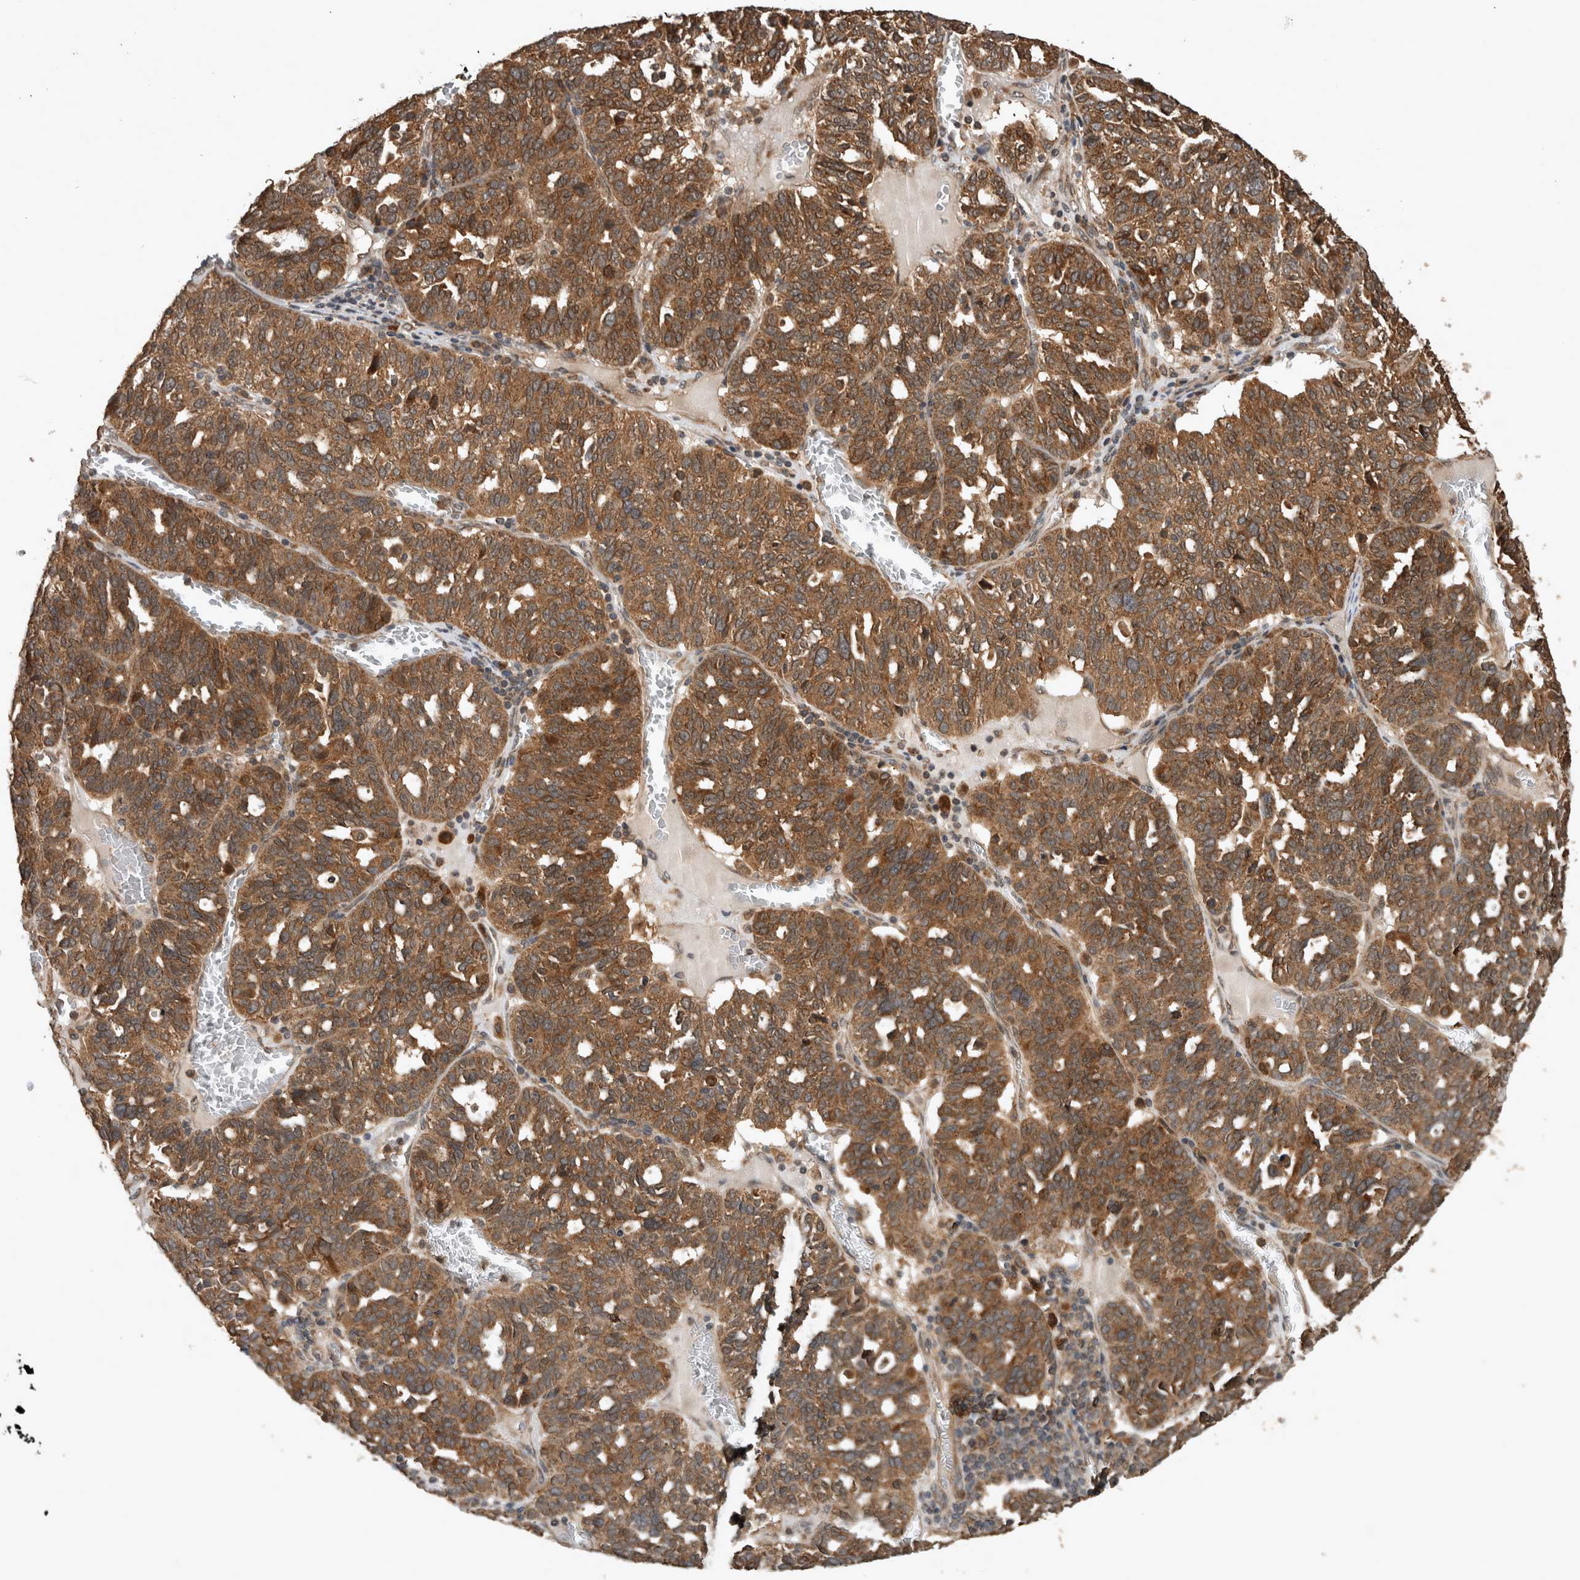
{"staining": {"intensity": "moderate", "quantity": ">75%", "location": "cytoplasmic/membranous"}, "tissue": "ovarian cancer", "cell_type": "Tumor cells", "image_type": "cancer", "snomed": [{"axis": "morphology", "description": "Cystadenocarcinoma, serous, NOS"}, {"axis": "topography", "description": "Ovary"}], "caption": "This histopathology image exhibits IHC staining of ovarian serous cystadenocarcinoma, with medium moderate cytoplasmic/membranous positivity in approximately >75% of tumor cells.", "gene": "OTUD7B", "patient": {"sex": "female", "age": 59}}